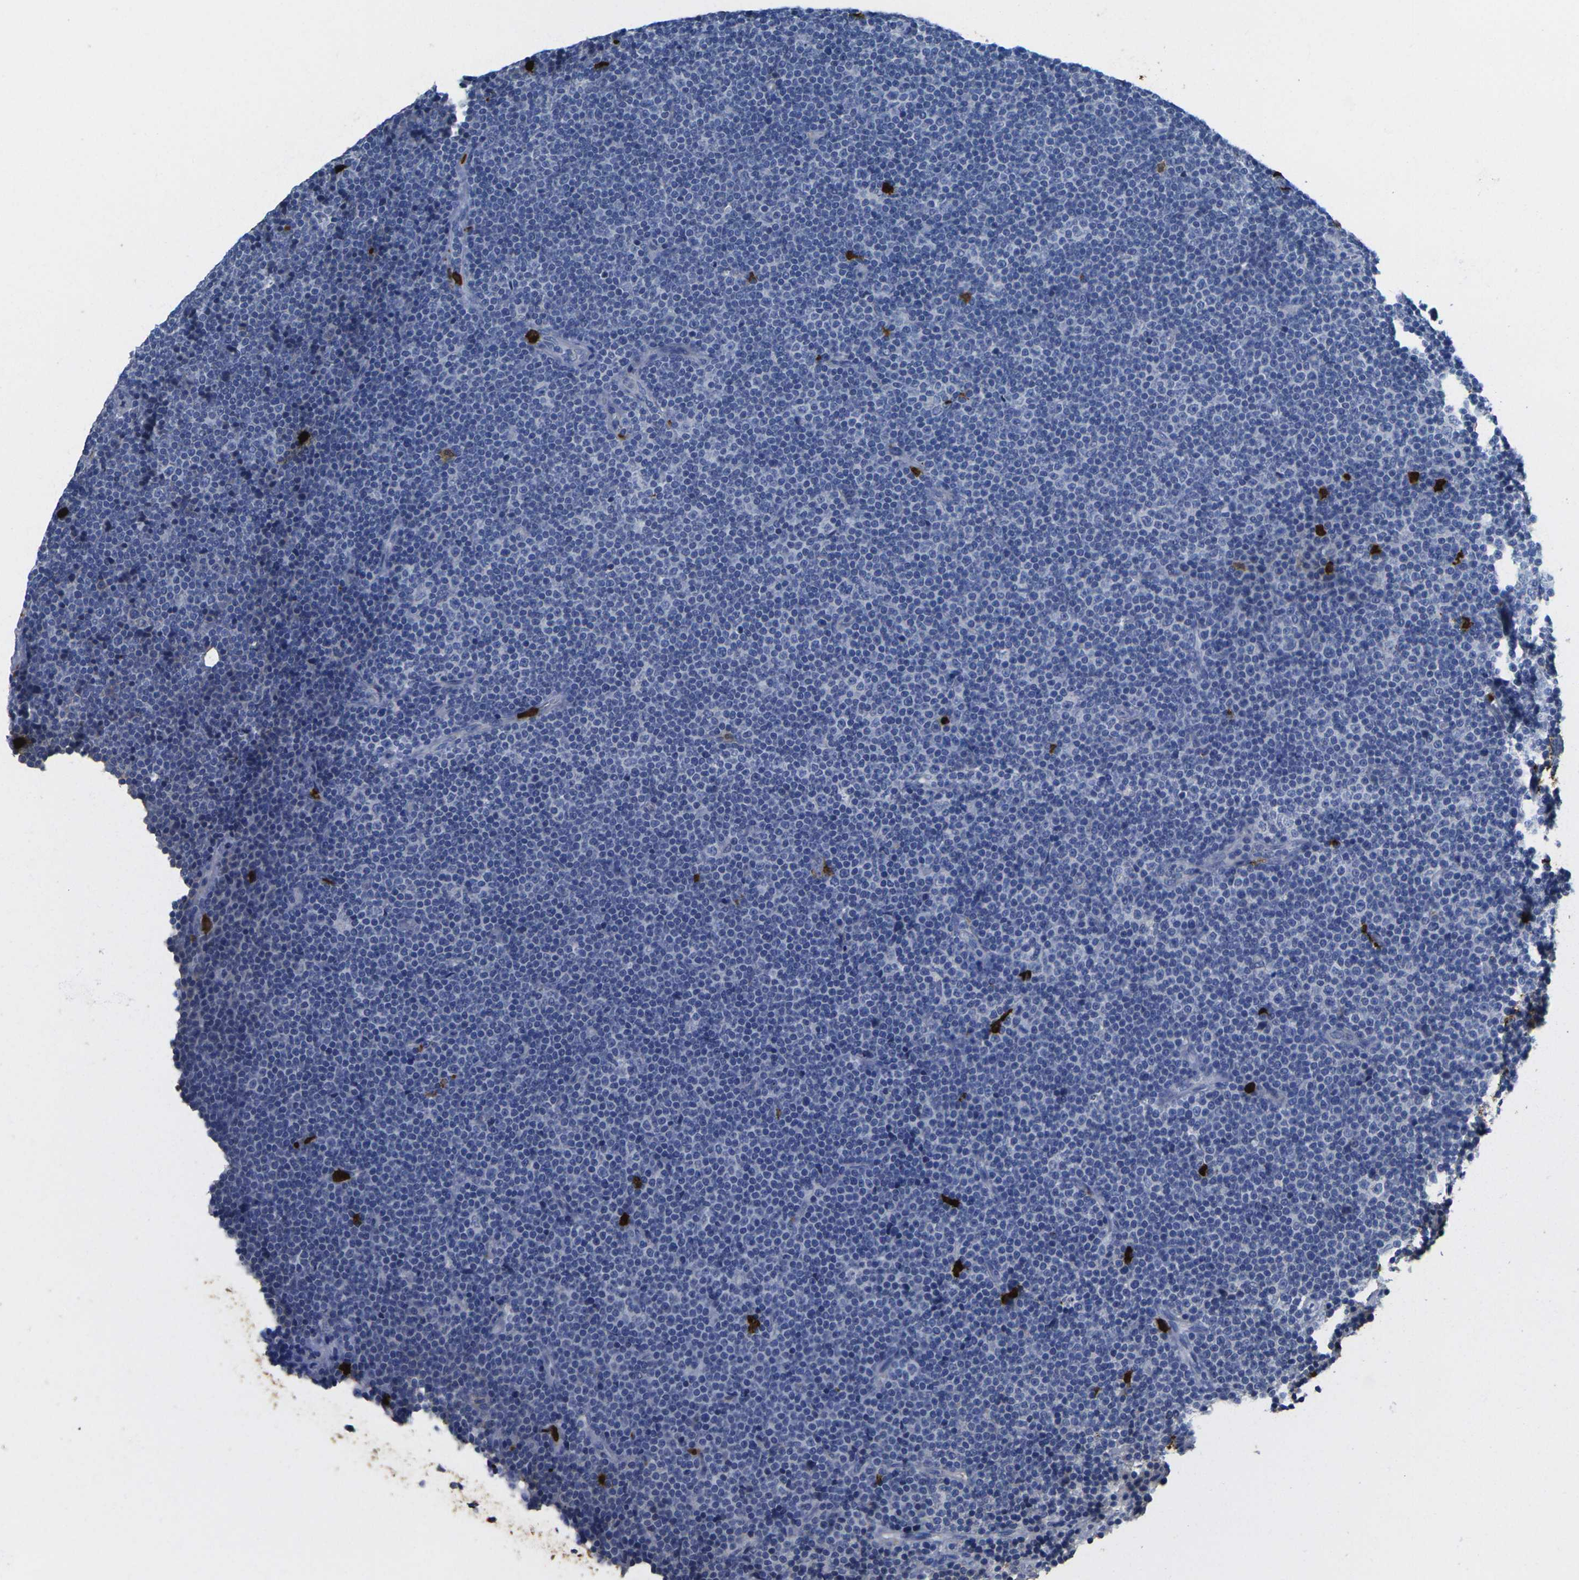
{"staining": {"intensity": "negative", "quantity": "none", "location": "none"}, "tissue": "lymphoma", "cell_type": "Tumor cells", "image_type": "cancer", "snomed": [{"axis": "morphology", "description": "Malignant lymphoma, non-Hodgkin's type, Low grade"}, {"axis": "topography", "description": "Lymph node"}], "caption": "DAB immunohistochemical staining of human lymphoma demonstrates no significant staining in tumor cells. The staining is performed using DAB (3,3'-diaminobenzidine) brown chromogen with nuclei counter-stained in using hematoxylin.", "gene": "S100A9", "patient": {"sex": "female", "age": 67}}